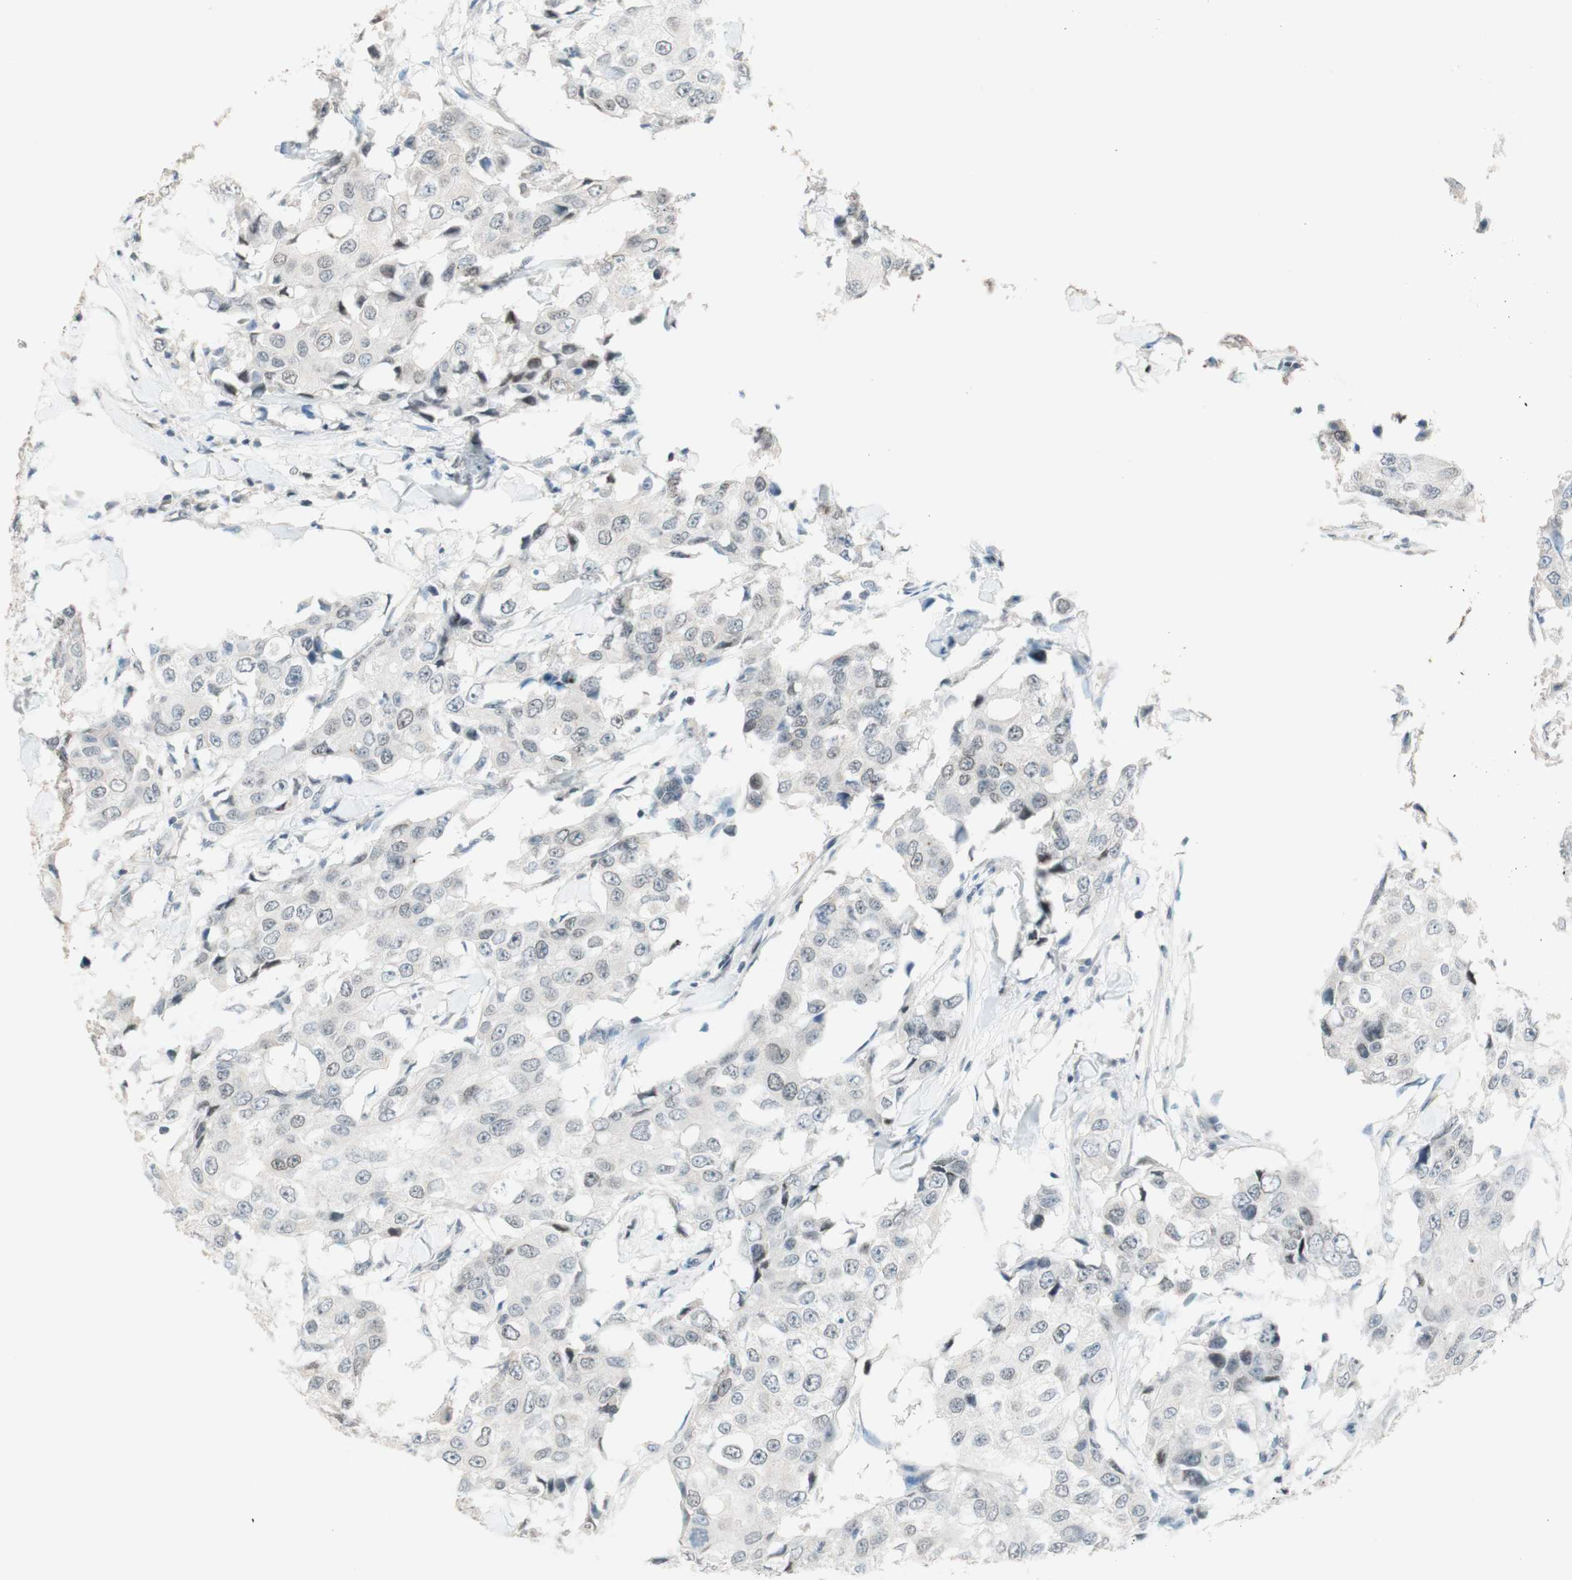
{"staining": {"intensity": "weak", "quantity": "<25%", "location": "nuclear"}, "tissue": "breast cancer", "cell_type": "Tumor cells", "image_type": "cancer", "snomed": [{"axis": "morphology", "description": "Duct carcinoma"}, {"axis": "topography", "description": "Breast"}], "caption": "Breast cancer (infiltrating ductal carcinoma) was stained to show a protein in brown. There is no significant expression in tumor cells.", "gene": "JPH1", "patient": {"sex": "female", "age": 27}}